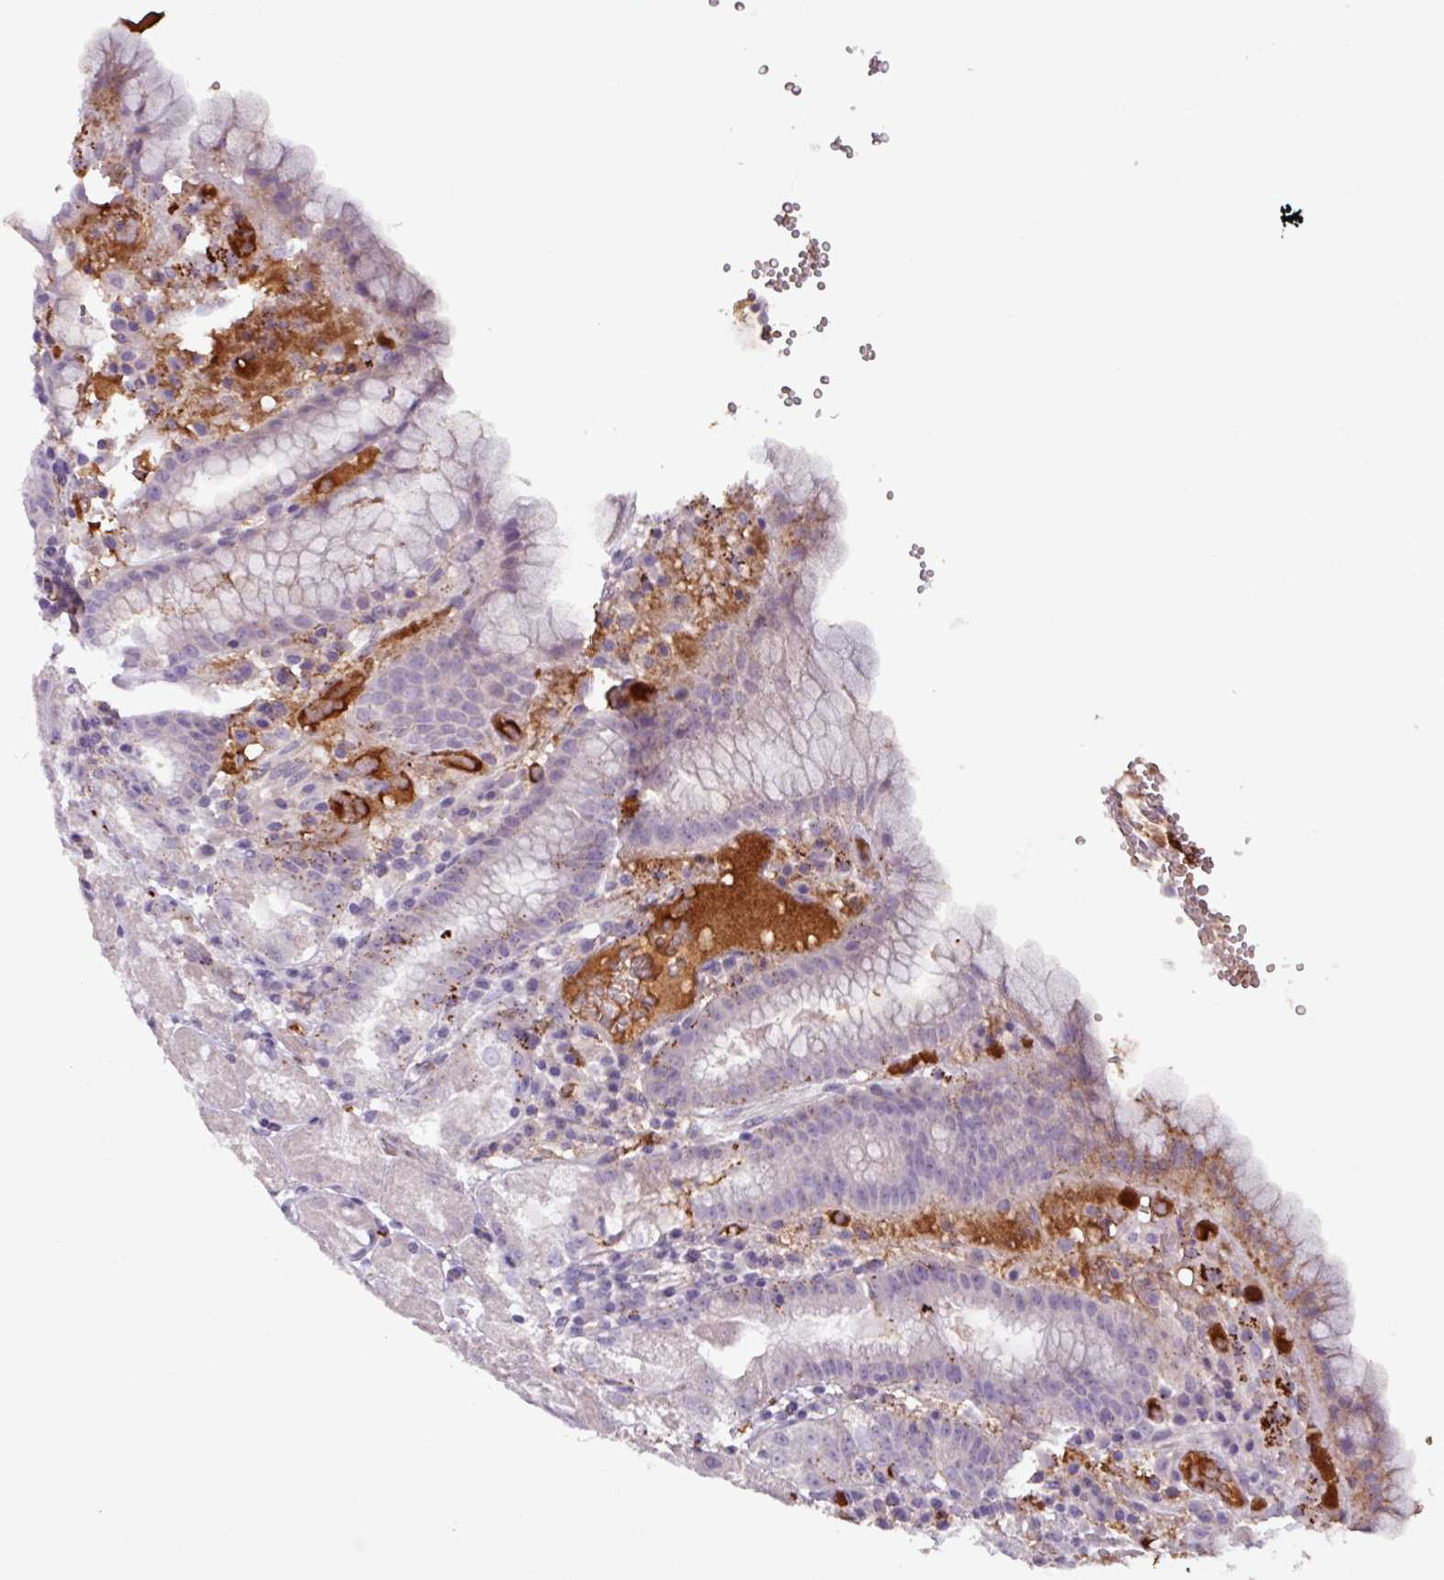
{"staining": {"intensity": "moderate", "quantity": "<25%", "location": "cytoplasmic/membranous"}, "tissue": "stomach", "cell_type": "Glandular cells", "image_type": "normal", "snomed": [{"axis": "morphology", "description": "Normal tissue, NOS"}, {"axis": "topography", "description": "Stomach, upper"}], "caption": "The micrograph exhibits immunohistochemical staining of unremarkable stomach. There is moderate cytoplasmic/membranous expression is seen in about <25% of glandular cells.", "gene": "PLIN2", "patient": {"sex": "male", "age": 52}}